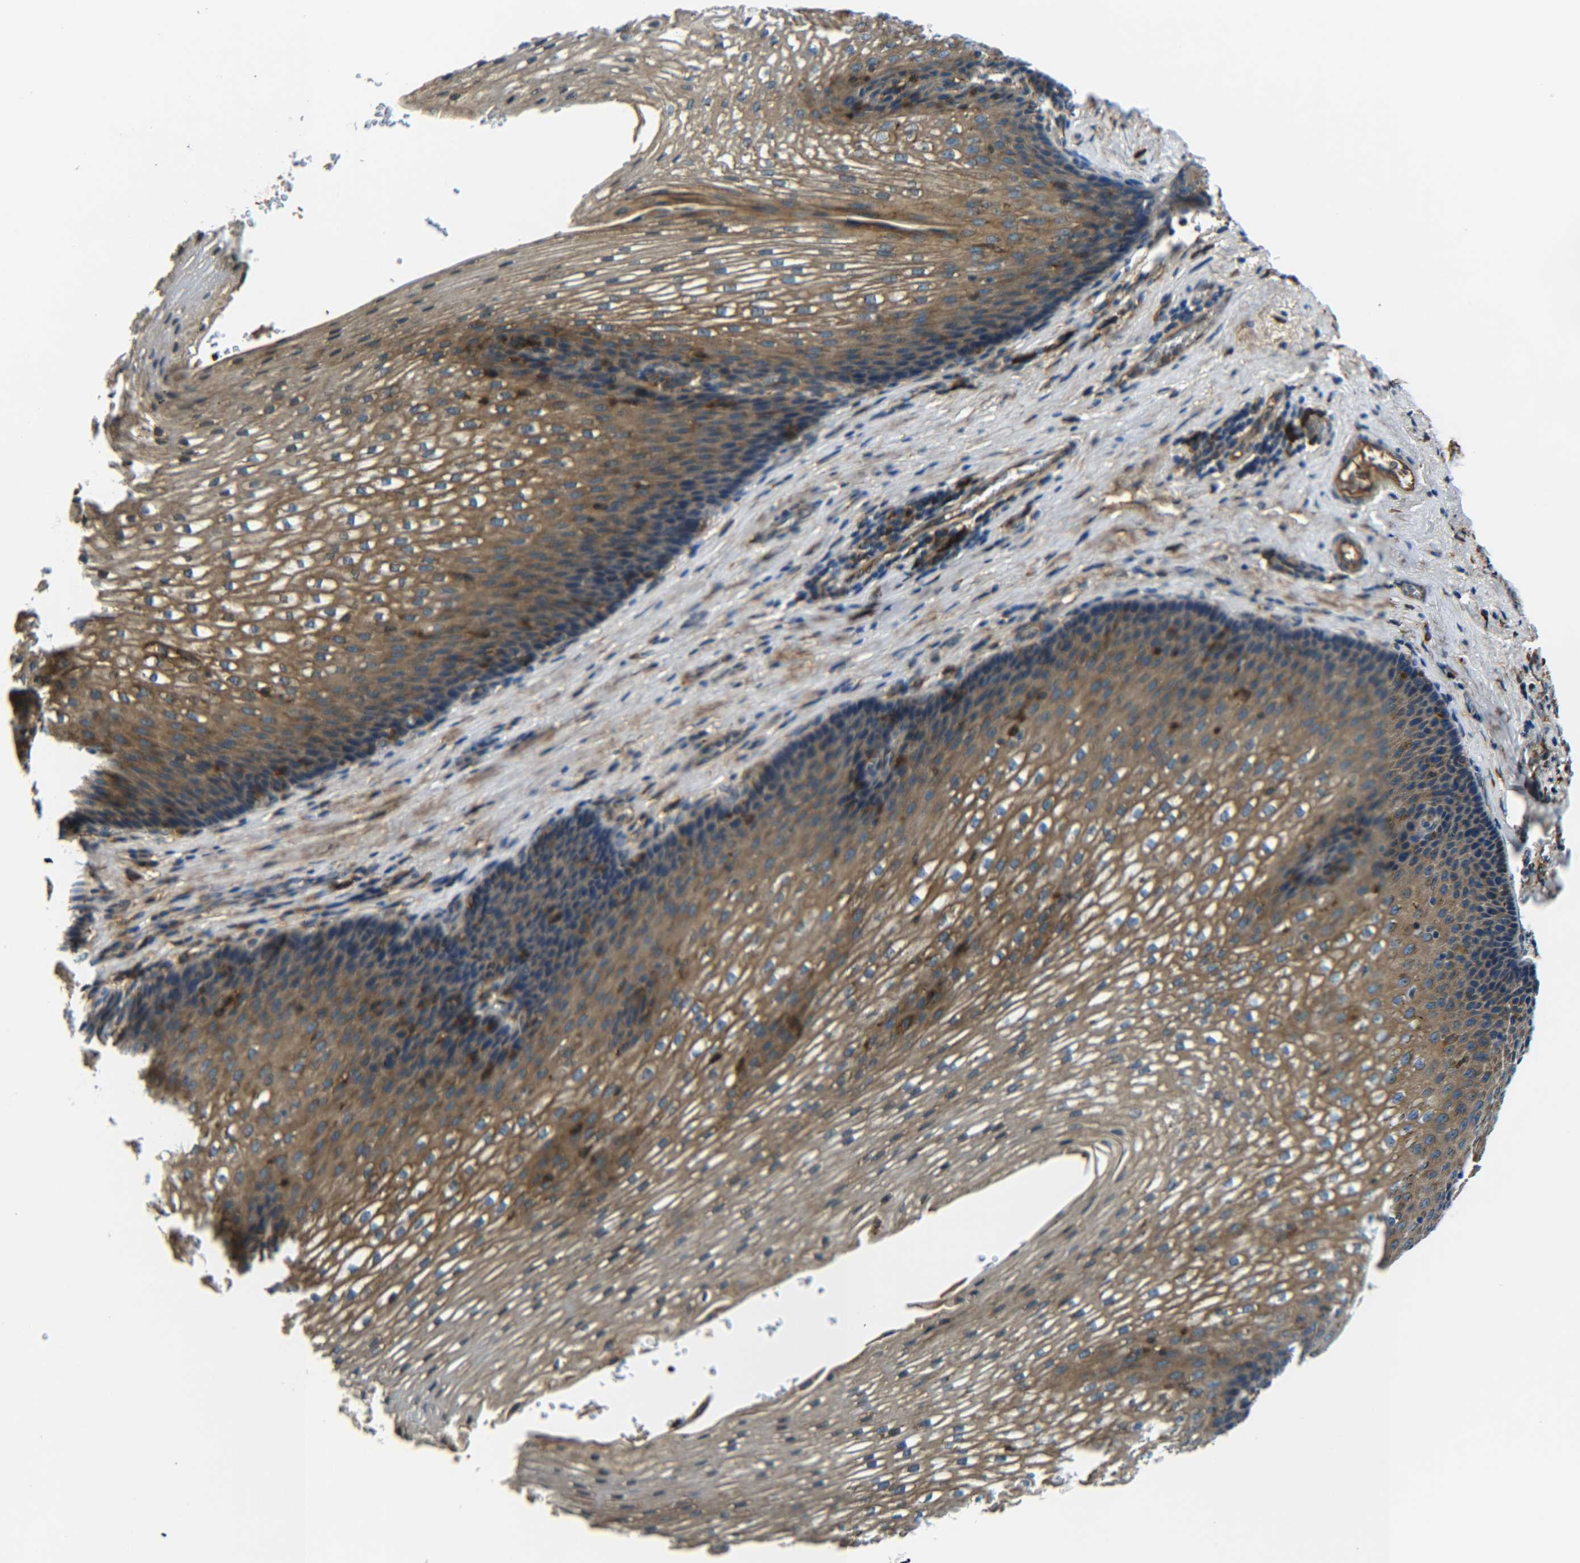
{"staining": {"intensity": "moderate", "quantity": ">75%", "location": "cytoplasmic/membranous"}, "tissue": "esophagus", "cell_type": "Squamous epithelial cells", "image_type": "normal", "snomed": [{"axis": "morphology", "description": "Normal tissue, NOS"}, {"axis": "topography", "description": "Esophagus"}], "caption": "Human esophagus stained with a brown dye displays moderate cytoplasmic/membranous positive staining in approximately >75% of squamous epithelial cells.", "gene": "PREB", "patient": {"sex": "male", "age": 48}}